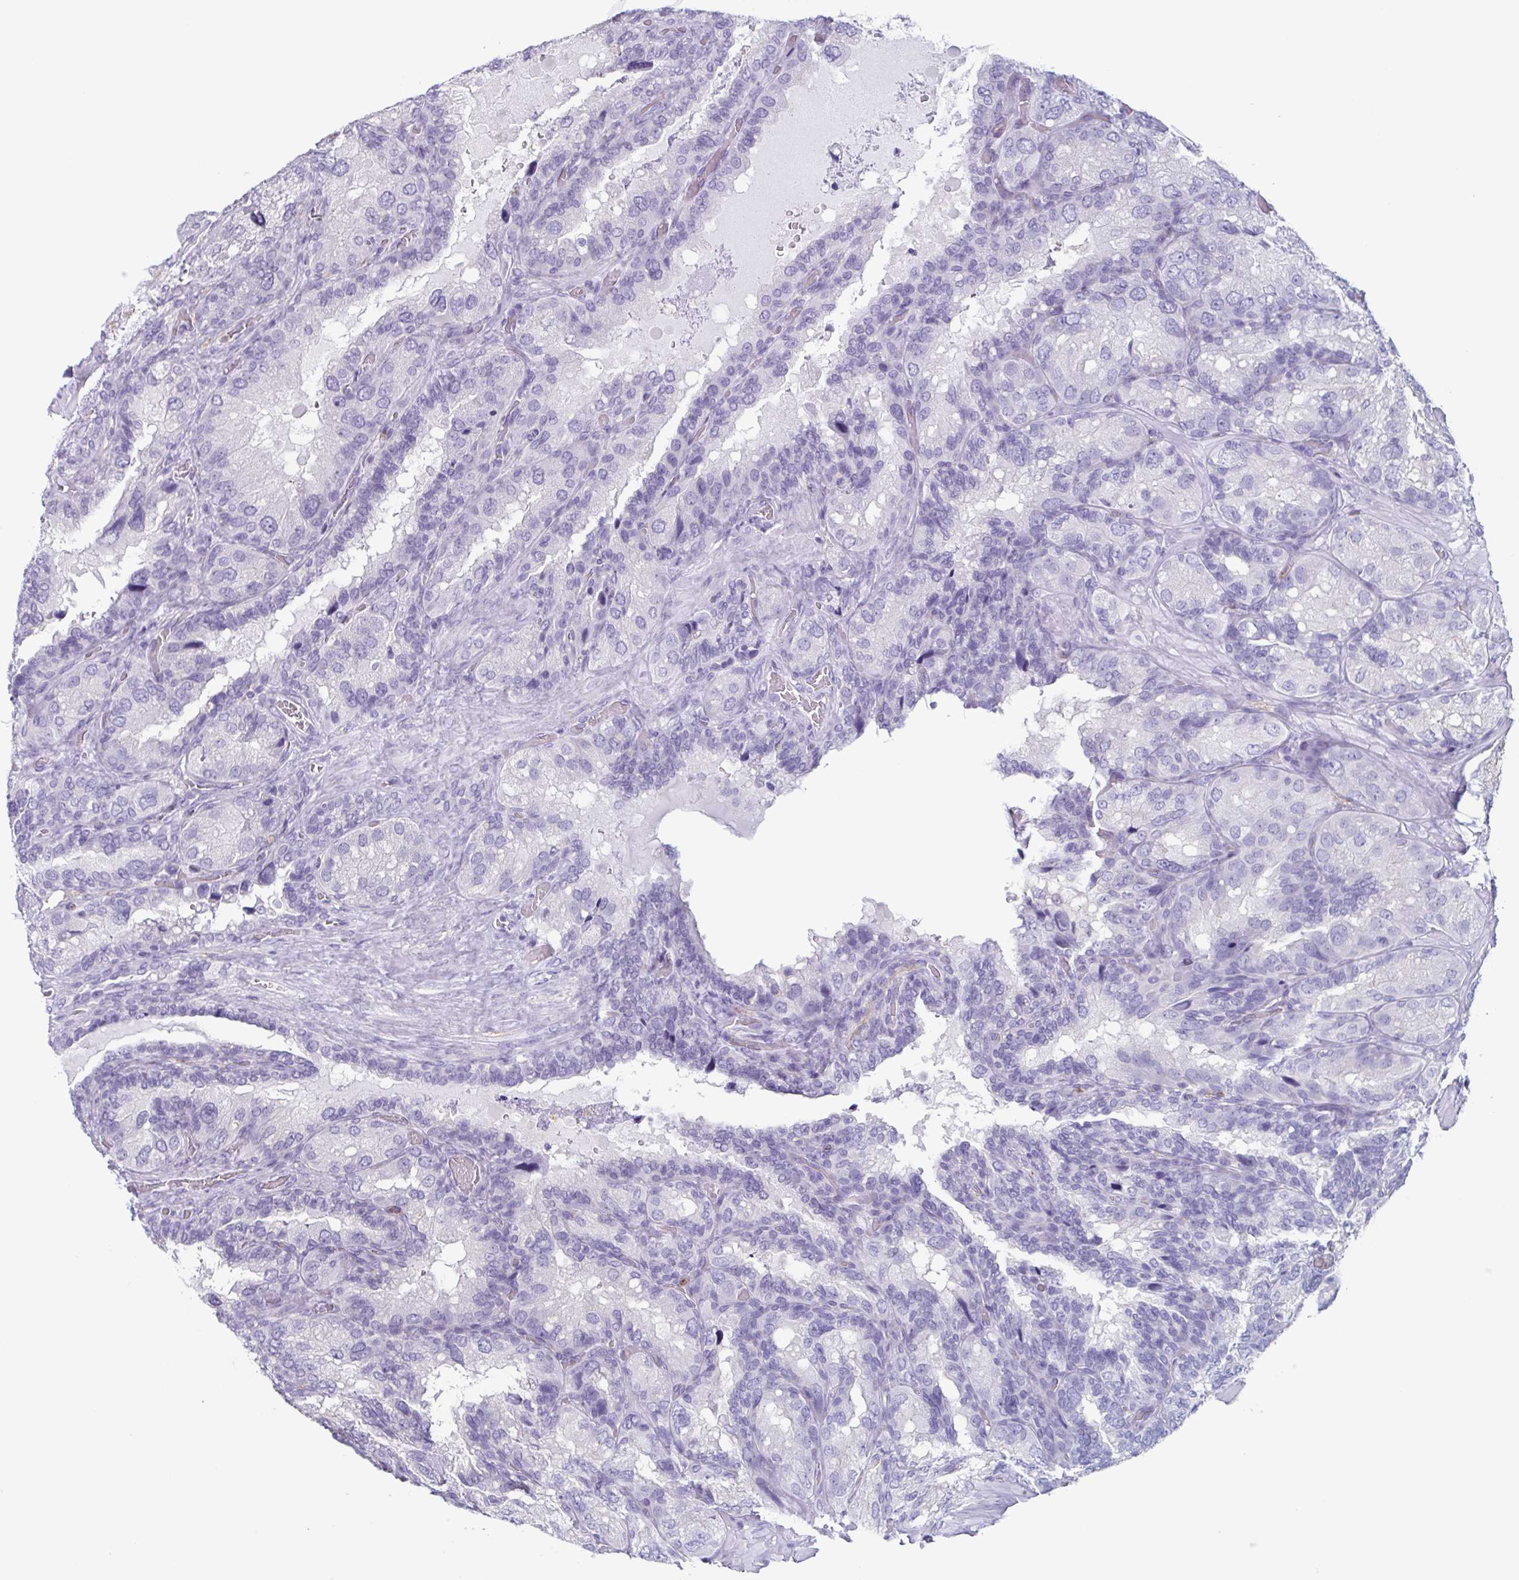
{"staining": {"intensity": "negative", "quantity": "none", "location": "none"}, "tissue": "seminal vesicle", "cell_type": "Glandular cells", "image_type": "normal", "snomed": [{"axis": "morphology", "description": "Normal tissue, NOS"}, {"axis": "topography", "description": "Seminal veicle"}], "caption": "High power microscopy photomicrograph of an immunohistochemistry (IHC) micrograph of normal seminal vesicle, revealing no significant staining in glandular cells.", "gene": "BPI", "patient": {"sex": "male", "age": 60}}